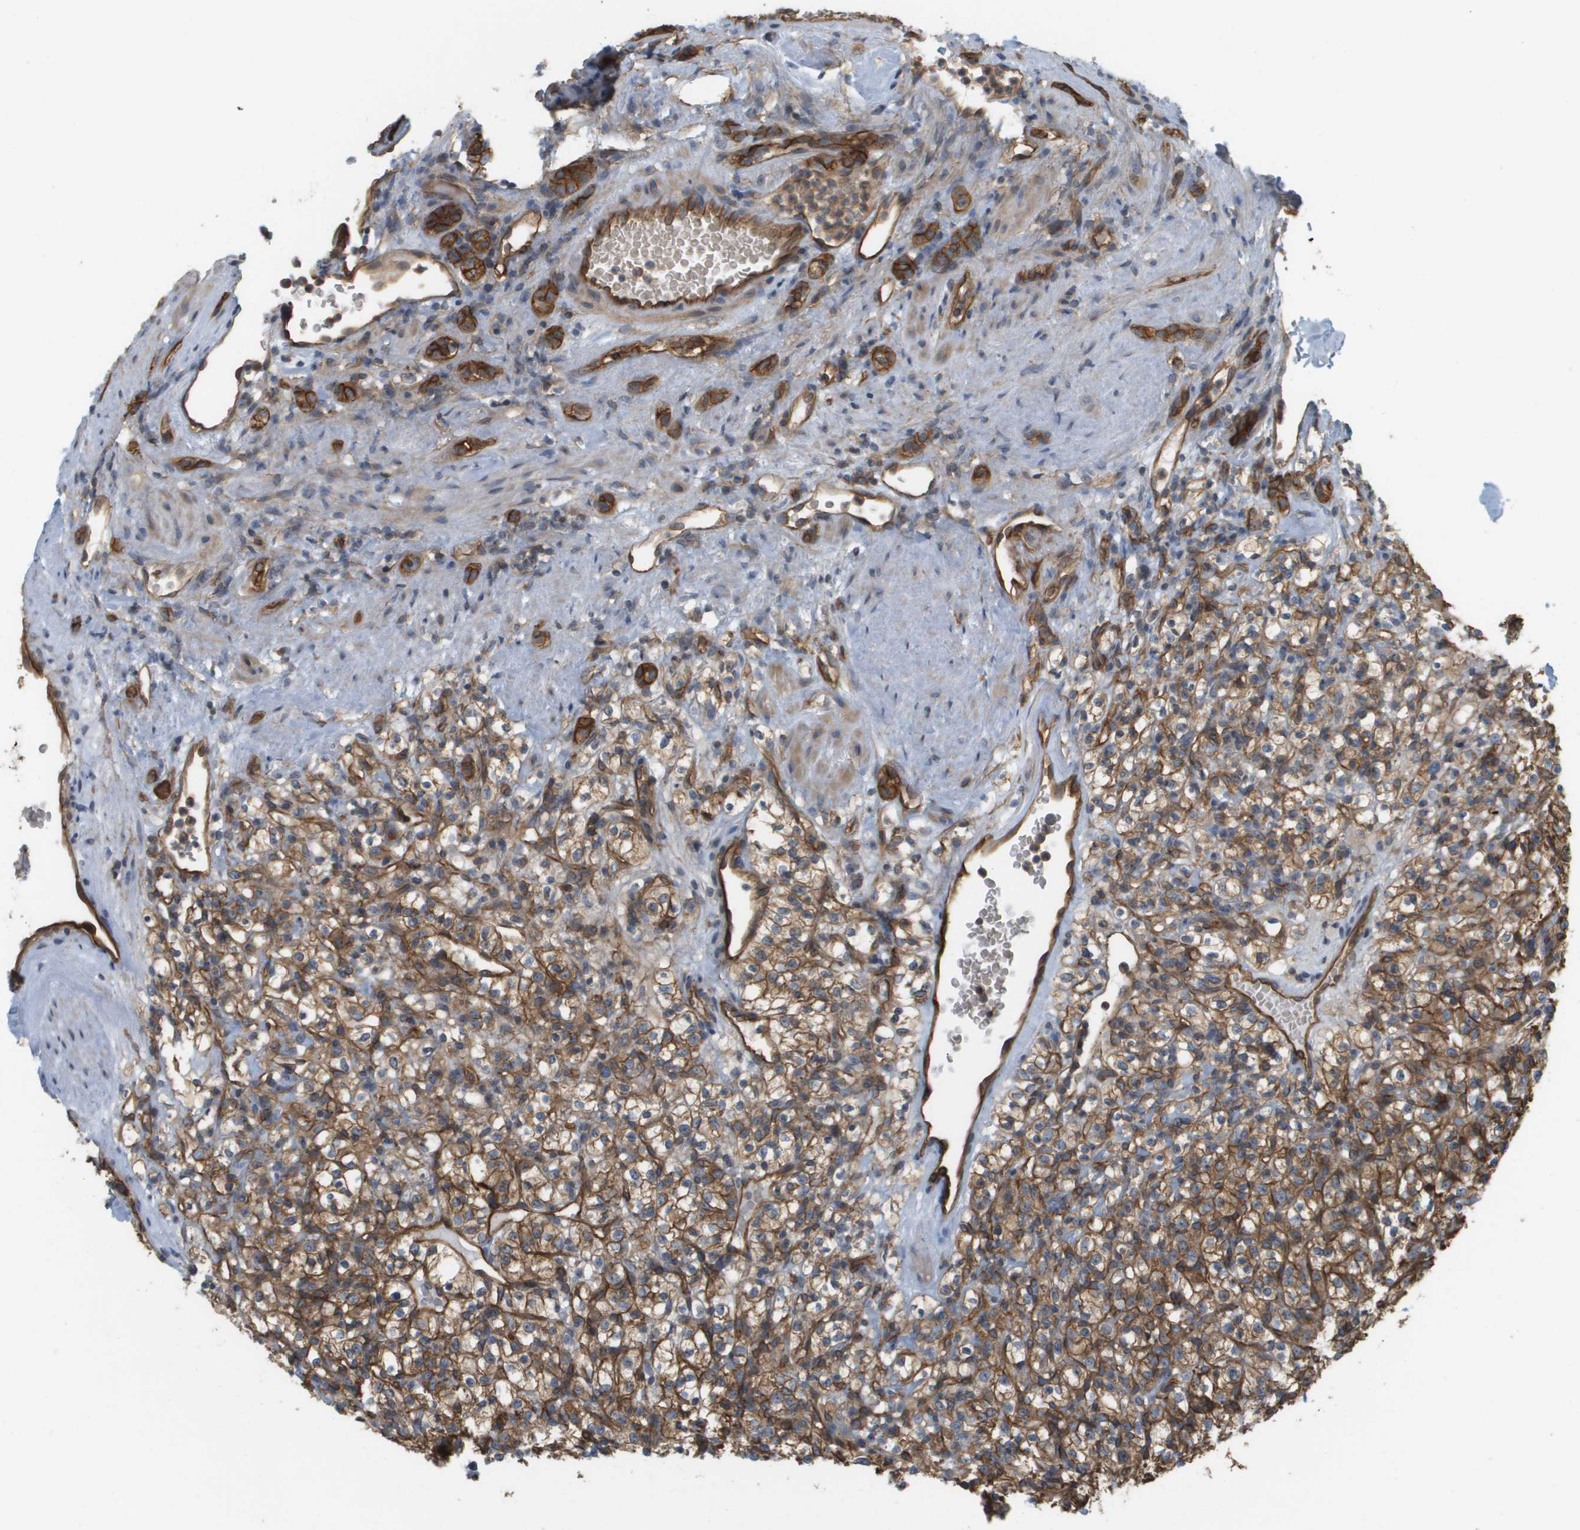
{"staining": {"intensity": "moderate", "quantity": ">75%", "location": "cytoplasmic/membranous"}, "tissue": "renal cancer", "cell_type": "Tumor cells", "image_type": "cancer", "snomed": [{"axis": "morphology", "description": "Normal tissue, NOS"}, {"axis": "morphology", "description": "Adenocarcinoma, NOS"}, {"axis": "topography", "description": "Kidney"}], "caption": "Renal cancer (adenocarcinoma) stained with DAB (3,3'-diaminobenzidine) IHC reveals medium levels of moderate cytoplasmic/membranous staining in approximately >75% of tumor cells.", "gene": "SGMS2", "patient": {"sex": "female", "age": 72}}